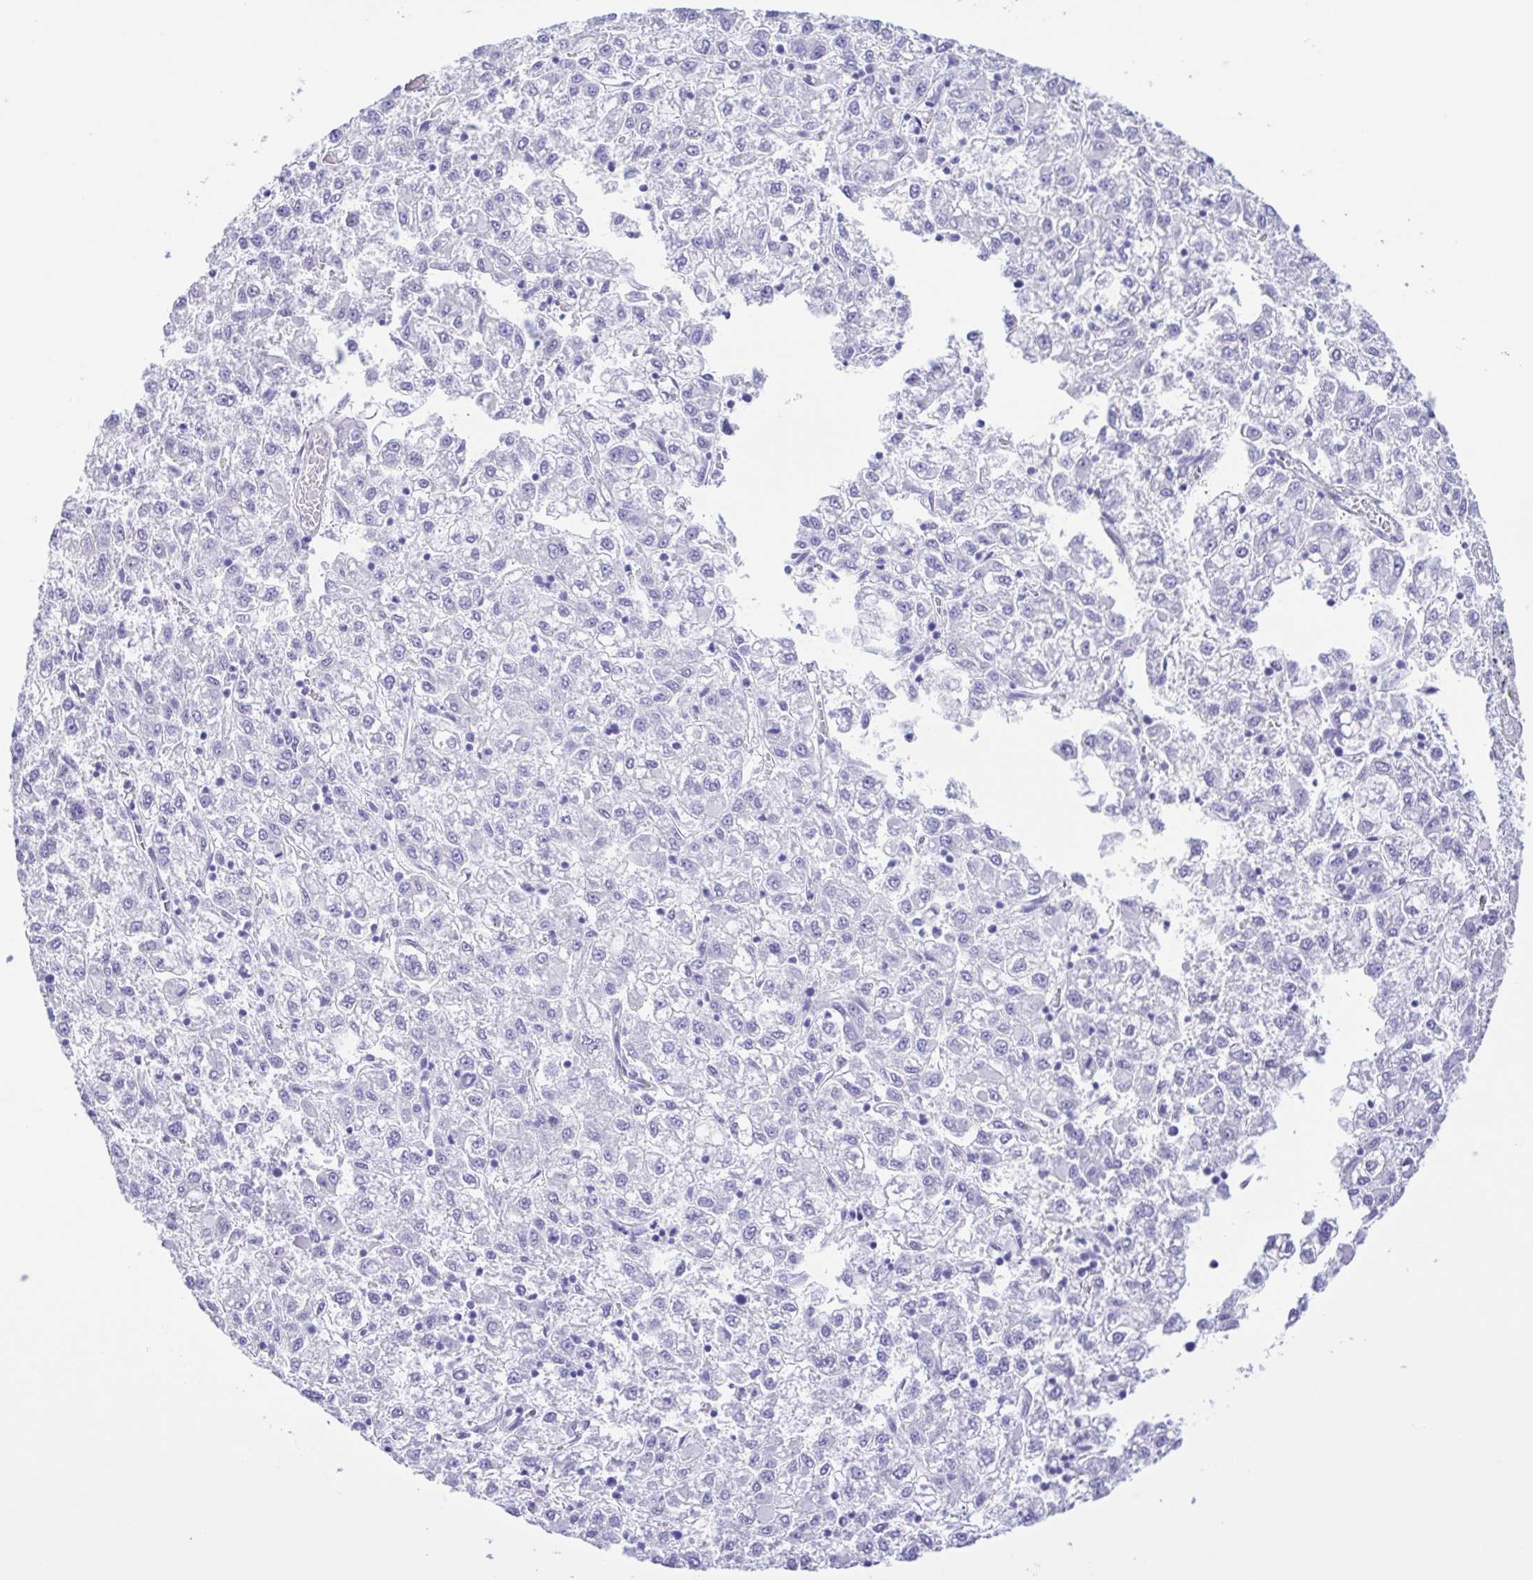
{"staining": {"intensity": "negative", "quantity": "none", "location": "none"}, "tissue": "liver cancer", "cell_type": "Tumor cells", "image_type": "cancer", "snomed": [{"axis": "morphology", "description": "Carcinoma, Hepatocellular, NOS"}, {"axis": "topography", "description": "Liver"}], "caption": "This is an immunohistochemistry histopathology image of hepatocellular carcinoma (liver). There is no staining in tumor cells.", "gene": "CYP11A1", "patient": {"sex": "male", "age": 40}}